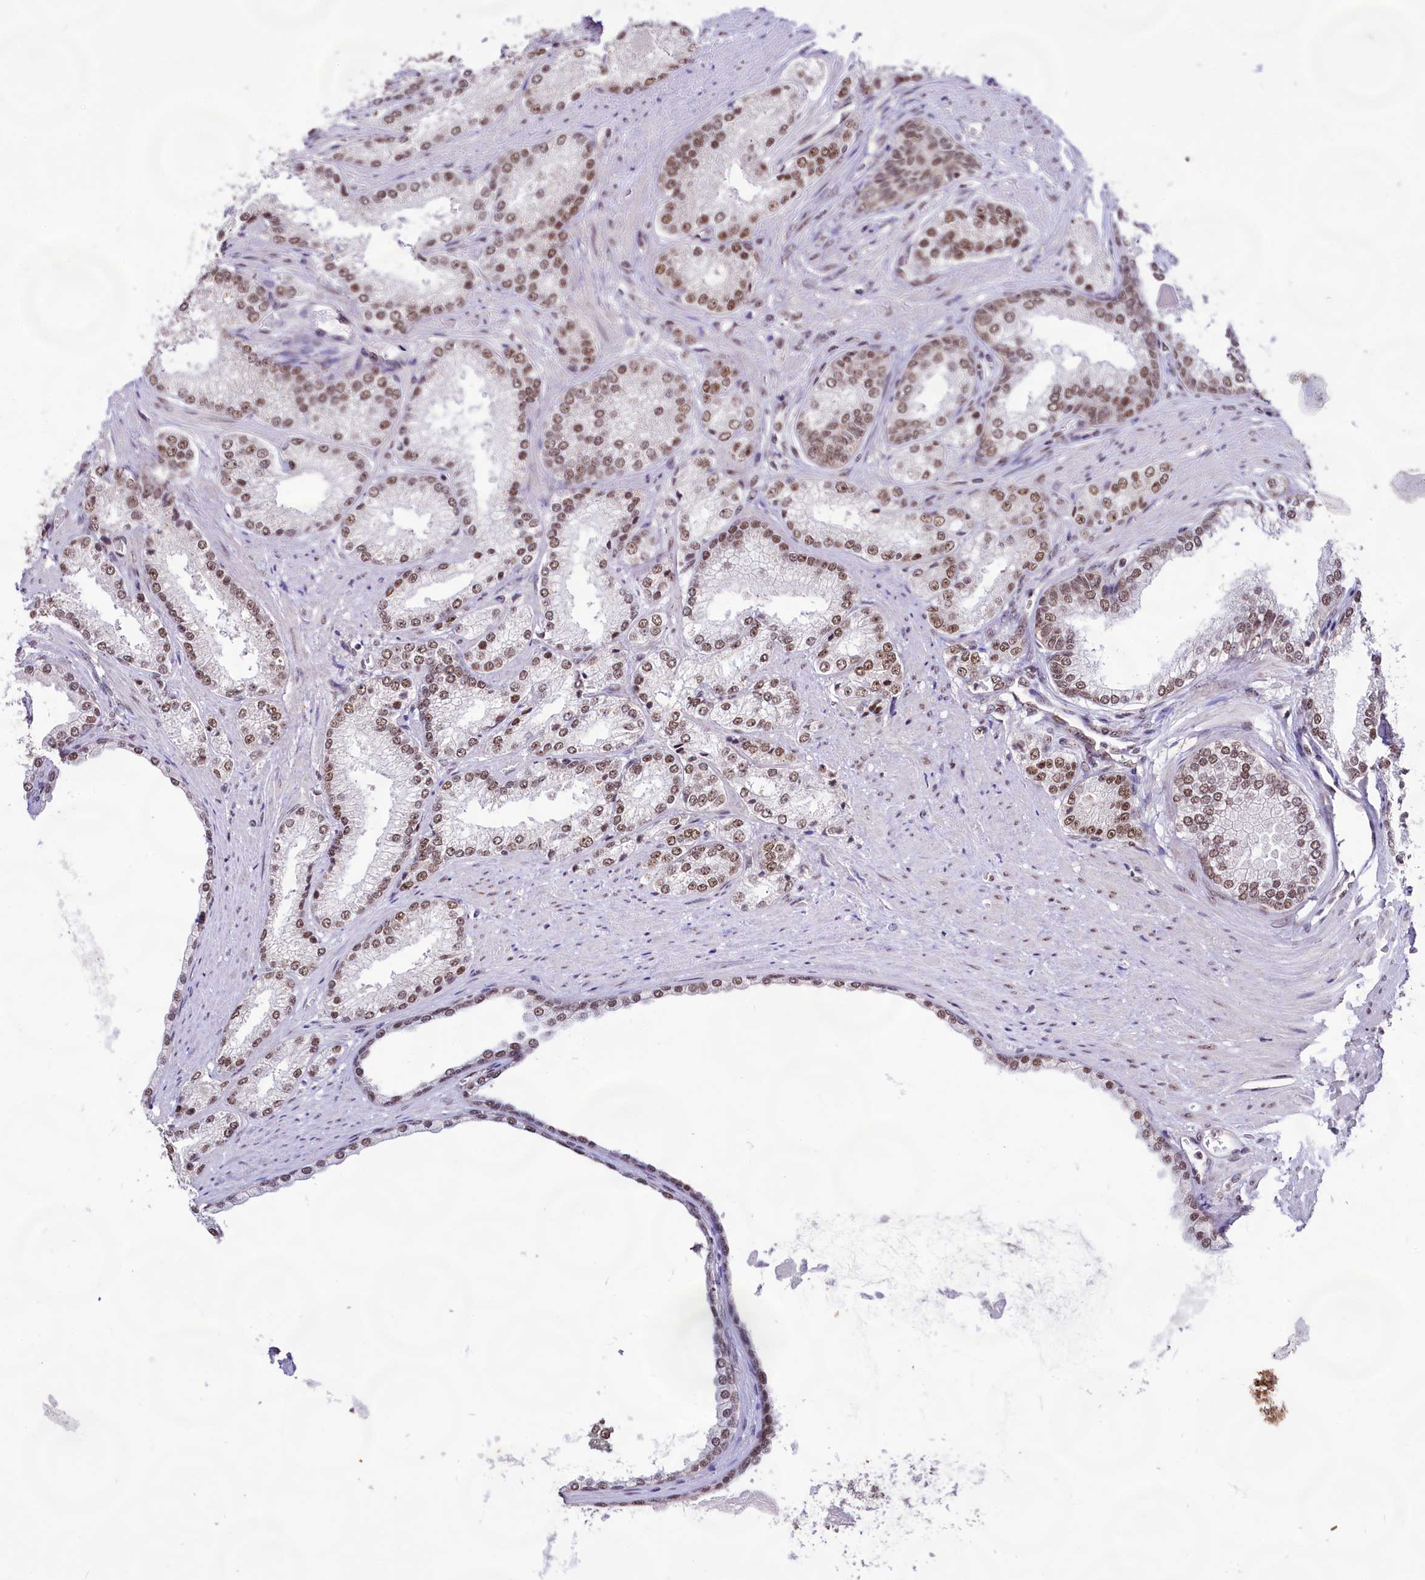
{"staining": {"intensity": "moderate", "quantity": ">75%", "location": "nuclear"}, "tissue": "prostate cancer", "cell_type": "Tumor cells", "image_type": "cancer", "snomed": [{"axis": "morphology", "description": "Adenocarcinoma, High grade"}, {"axis": "topography", "description": "Prostate"}], "caption": "High-magnification brightfield microscopy of high-grade adenocarcinoma (prostate) stained with DAB (3,3'-diaminobenzidine) (brown) and counterstained with hematoxylin (blue). tumor cells exhibit moderate nuclear positivity is identified in about>75% of cells.", "gene": "HIRA", "patient": {"sex": "male", "age": 66}}